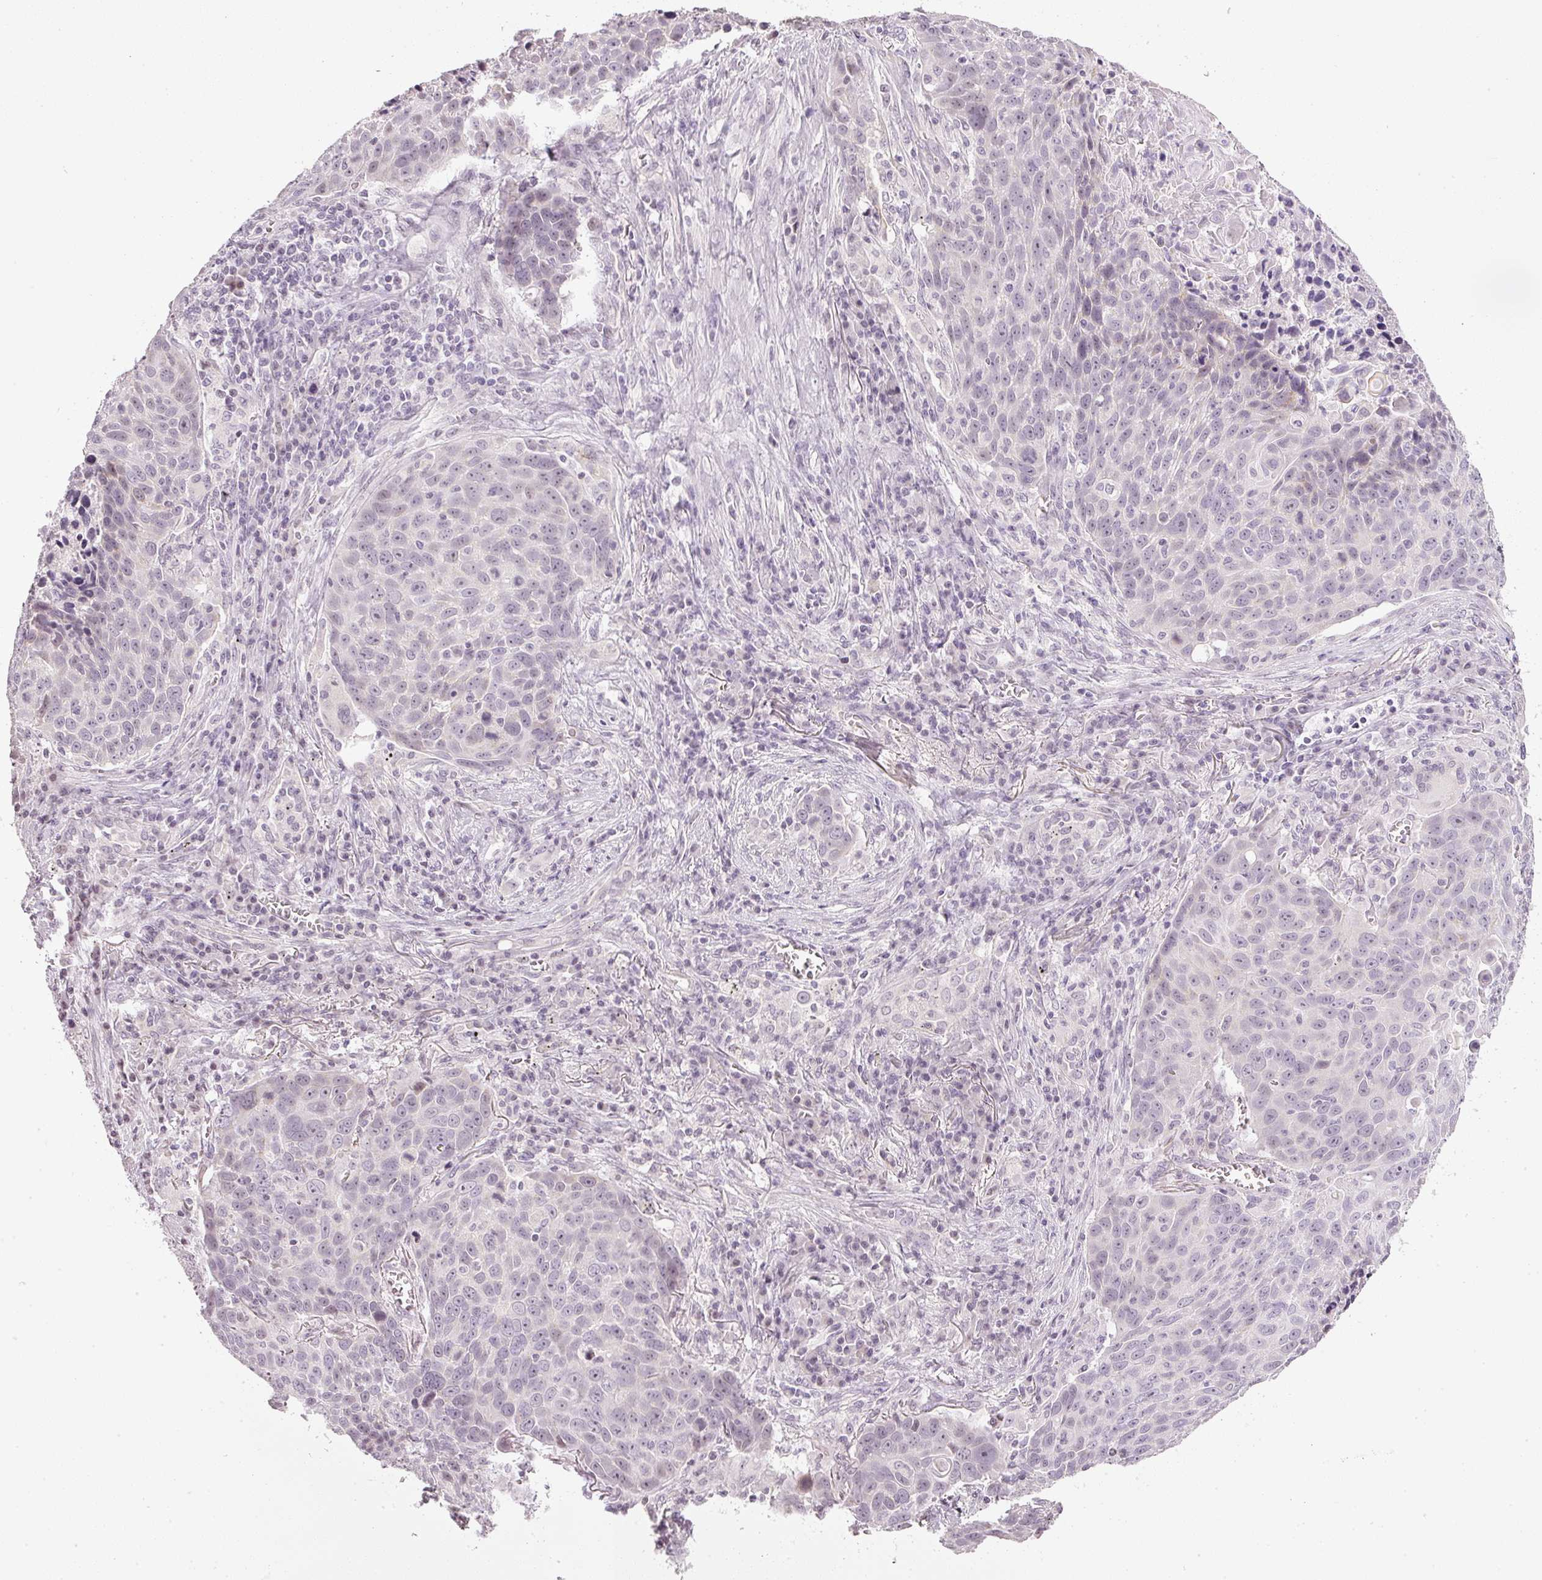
{"staining": {"intensity": "weak", "quantity": "<25%", "location": "nuclear"}, "tissue": "lung cancer", "cell_type": "Tumor cells", "image_type": "cancer", "snomed": [{"axis": "morphology", "description": "Squamous cell carcinoma, NOS"}, {"axis": "topography", "description": "Lung"}], "caption": "The histopathology image shows no staining of tumor cells in squamous cell carcinoma (lung).", "gene": "NRDE2", "patient": {"sex": "male", "age": 78}}